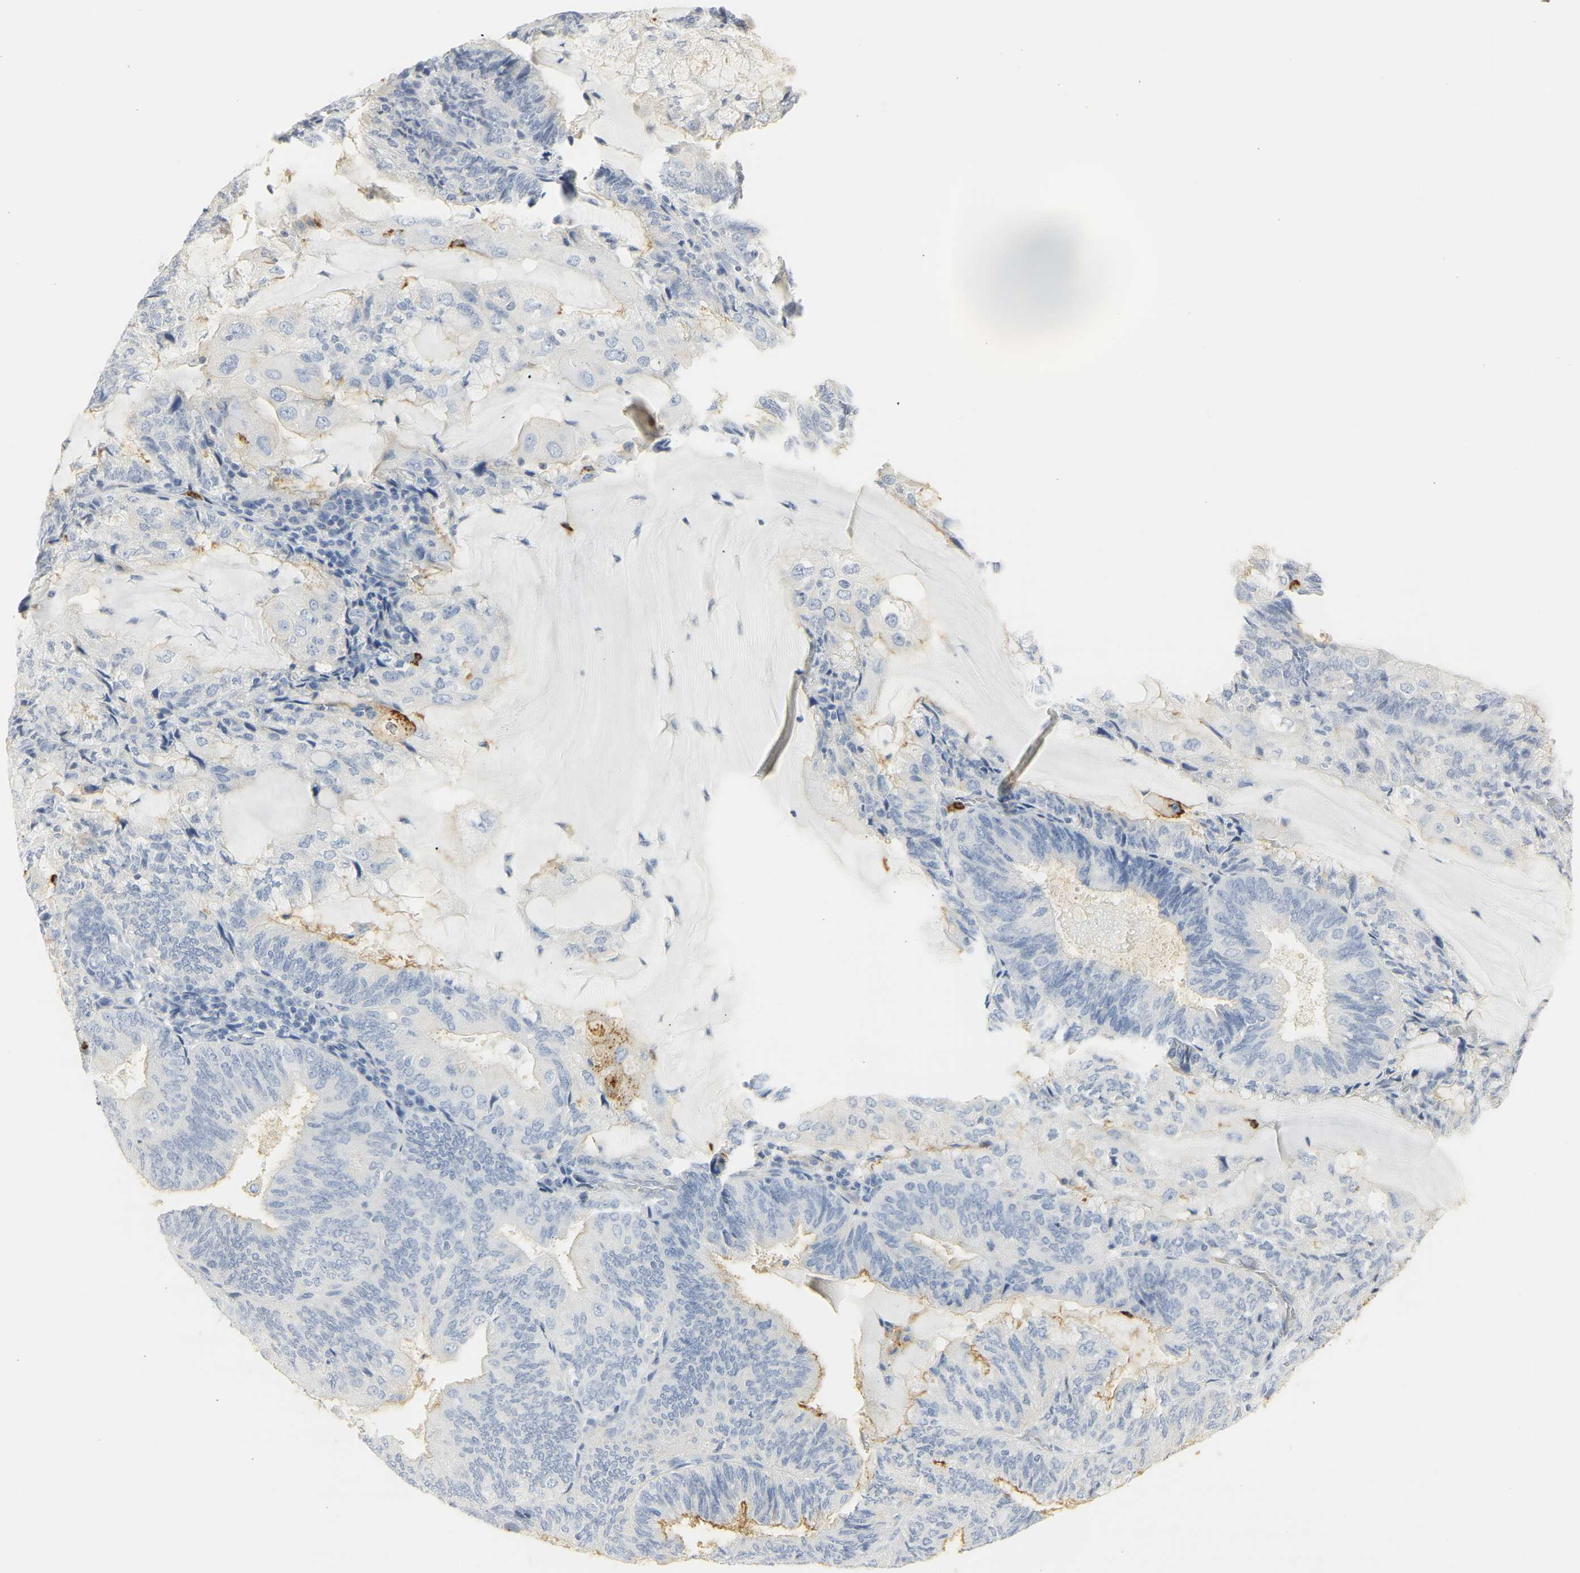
{"staining": {"intensity": "negative", "quantity": "none", "location": "none"}, "tissue": "endometrial cancer", "cell_type": "Tumor cells", "image_type": "cancer", "snomed": [{"axis": "morphology", "description": "Adenocarcinoma, NOS"}, {"axis": "topography", "description": "Endometrium"}], "caption": "DAB immunohistochemical staining of human endometrial cancer (adenocarcinoma) reveals no significant expression in tumor cells. Nuclei are stained in blue.", "gene": "CEACAM5", "patient": {"sex": "female", "age": 81}}